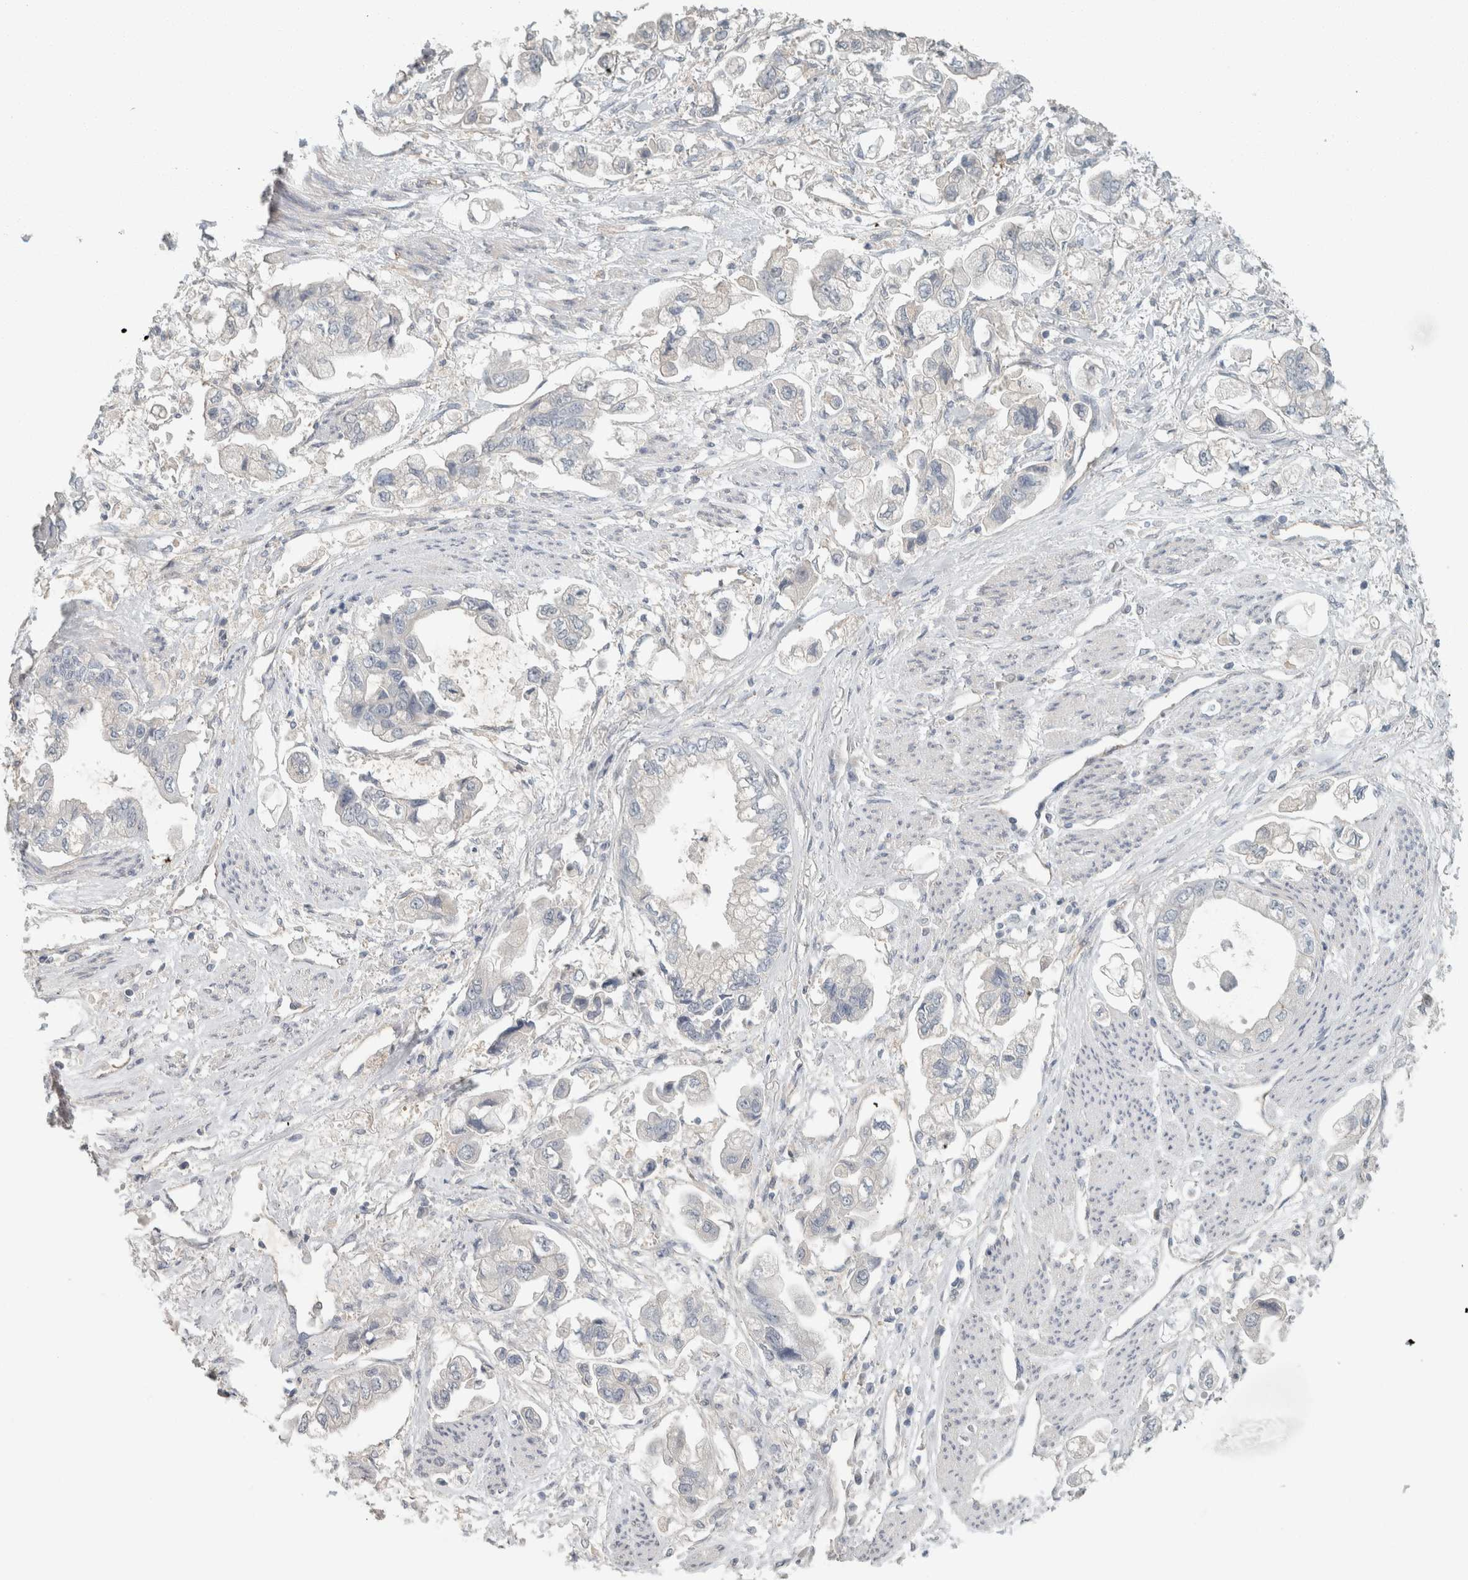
{"staining": {"intensity": "negative", "quantity": "none", "location": "none"}, "tissue": "stomach cancer", "cell_type": "Tumor cells", "image_type": "cancer", "snomed": [{"axis": "morphology", "description": "Adenocarcinoma, NOS"}, {"axis": "topography", "description": "Stomach"}], "caption": "Stomach cancer (adenocarcinoma) was stained to show a protein in brown. There is no significant positivity in tumor cells. (DAB (3,3'-diaminobenzidine) immunohistochemistry, high magnification).", "gene": "SCIN", "patient": {"sex": "male", "age": 62}}